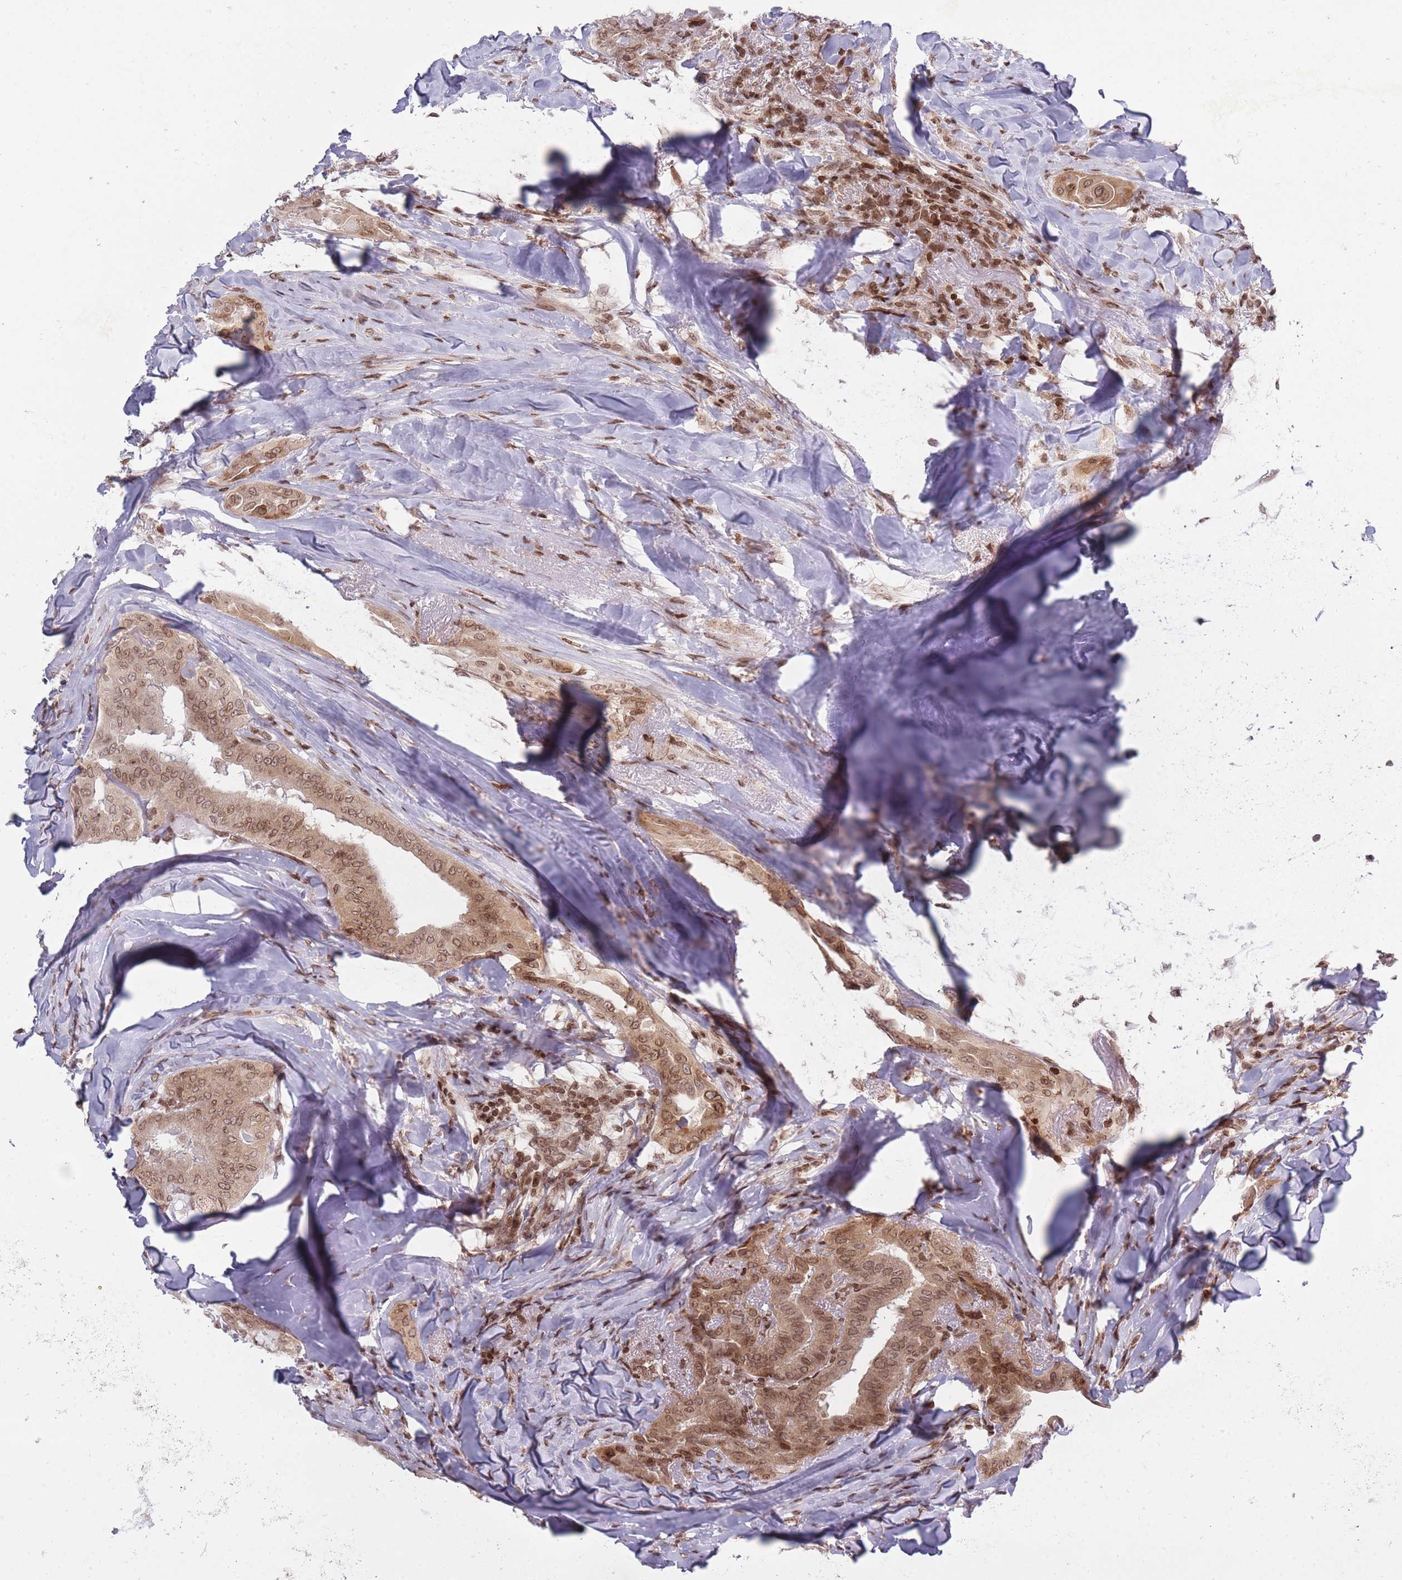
{"staining": {"intensity": "moderate", "quantity": ">75%", "location": "cytoplasmic/membranous,nuclear"}, "tissue": "thyroid cancer", "cell_type": "Tumor cells", "image_type": "cancer", "snomed": [{"axis": "morphology", "description": "Papillary adenocarcinoma, NOS"}, {"axis": "topography", "description": "Thyroid gland"}], "caption": "Immunohistochemical staining of thyroid cancer (papillary adenocarcinoma) exhibits medium levels of moderate cytoplasmic/membranous and nuclear protein expression in approximately >75% of tumor cells.", "gene": "TMC6", "patient": {"sex": "female", "age": 68}}